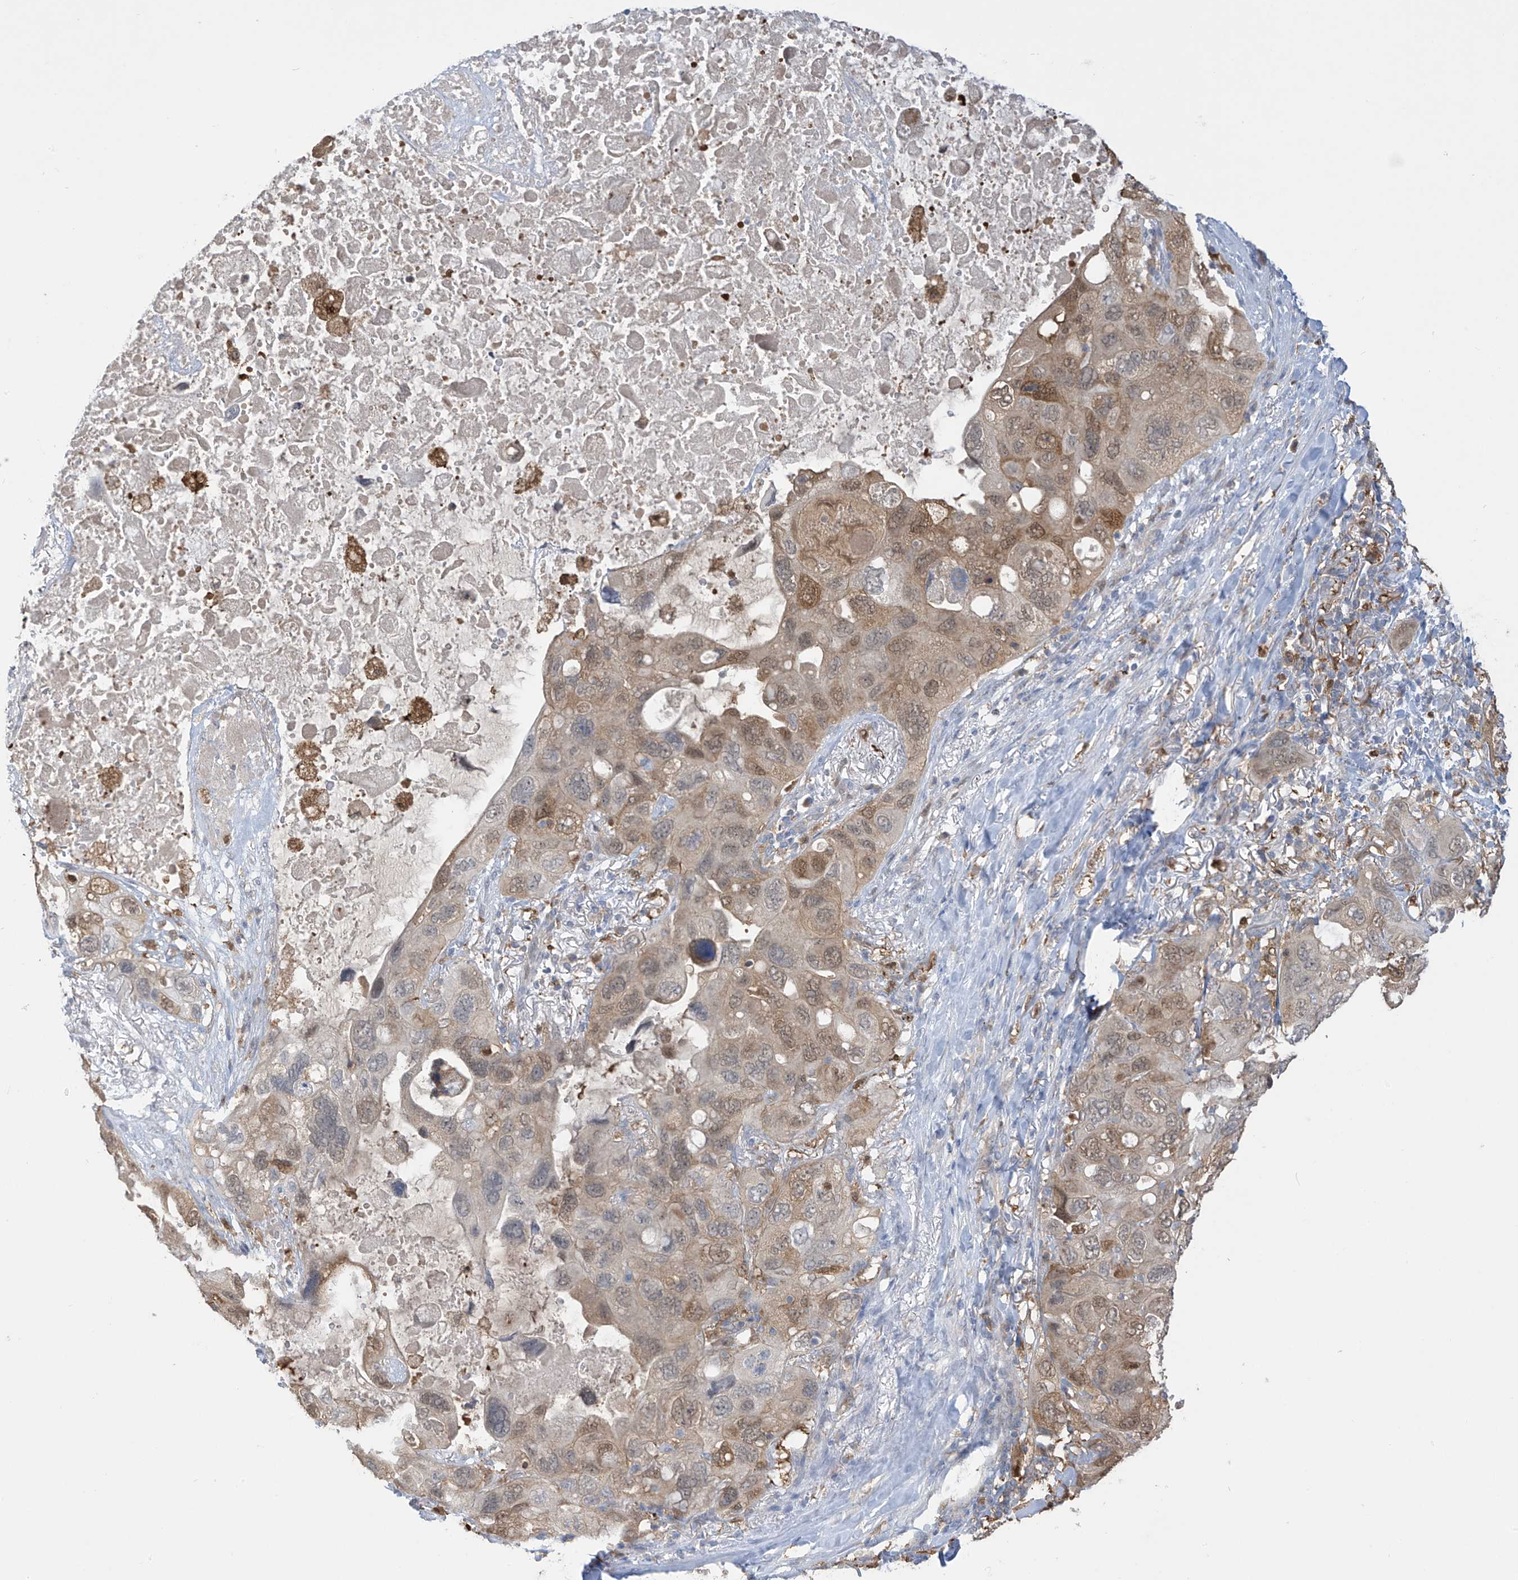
{"staining": {"intensity": "moderate", "quantity": ">75%", "location": "cytoplasmic/membranous,nuclear"}, "tissue": "lung cancer", "cell_type": "Tumor cells", "image_type": "cancer", "snomed": [{"axis": "morphology", "description": "Squamous cell carcinoma, NOS"}, {"axis": "topography", "description": "Lung"}], "caption": "IHC histopathology image of human squamous cell carcinoma (lung) stained for a protein (brown), which demonstrates medium levels of moderate cytoplasmic/membranous and nuclear positivity in approximately >75% of tumor cells.", "gene": "IDH1", "patient": {"sex": "female", "age": 73}}